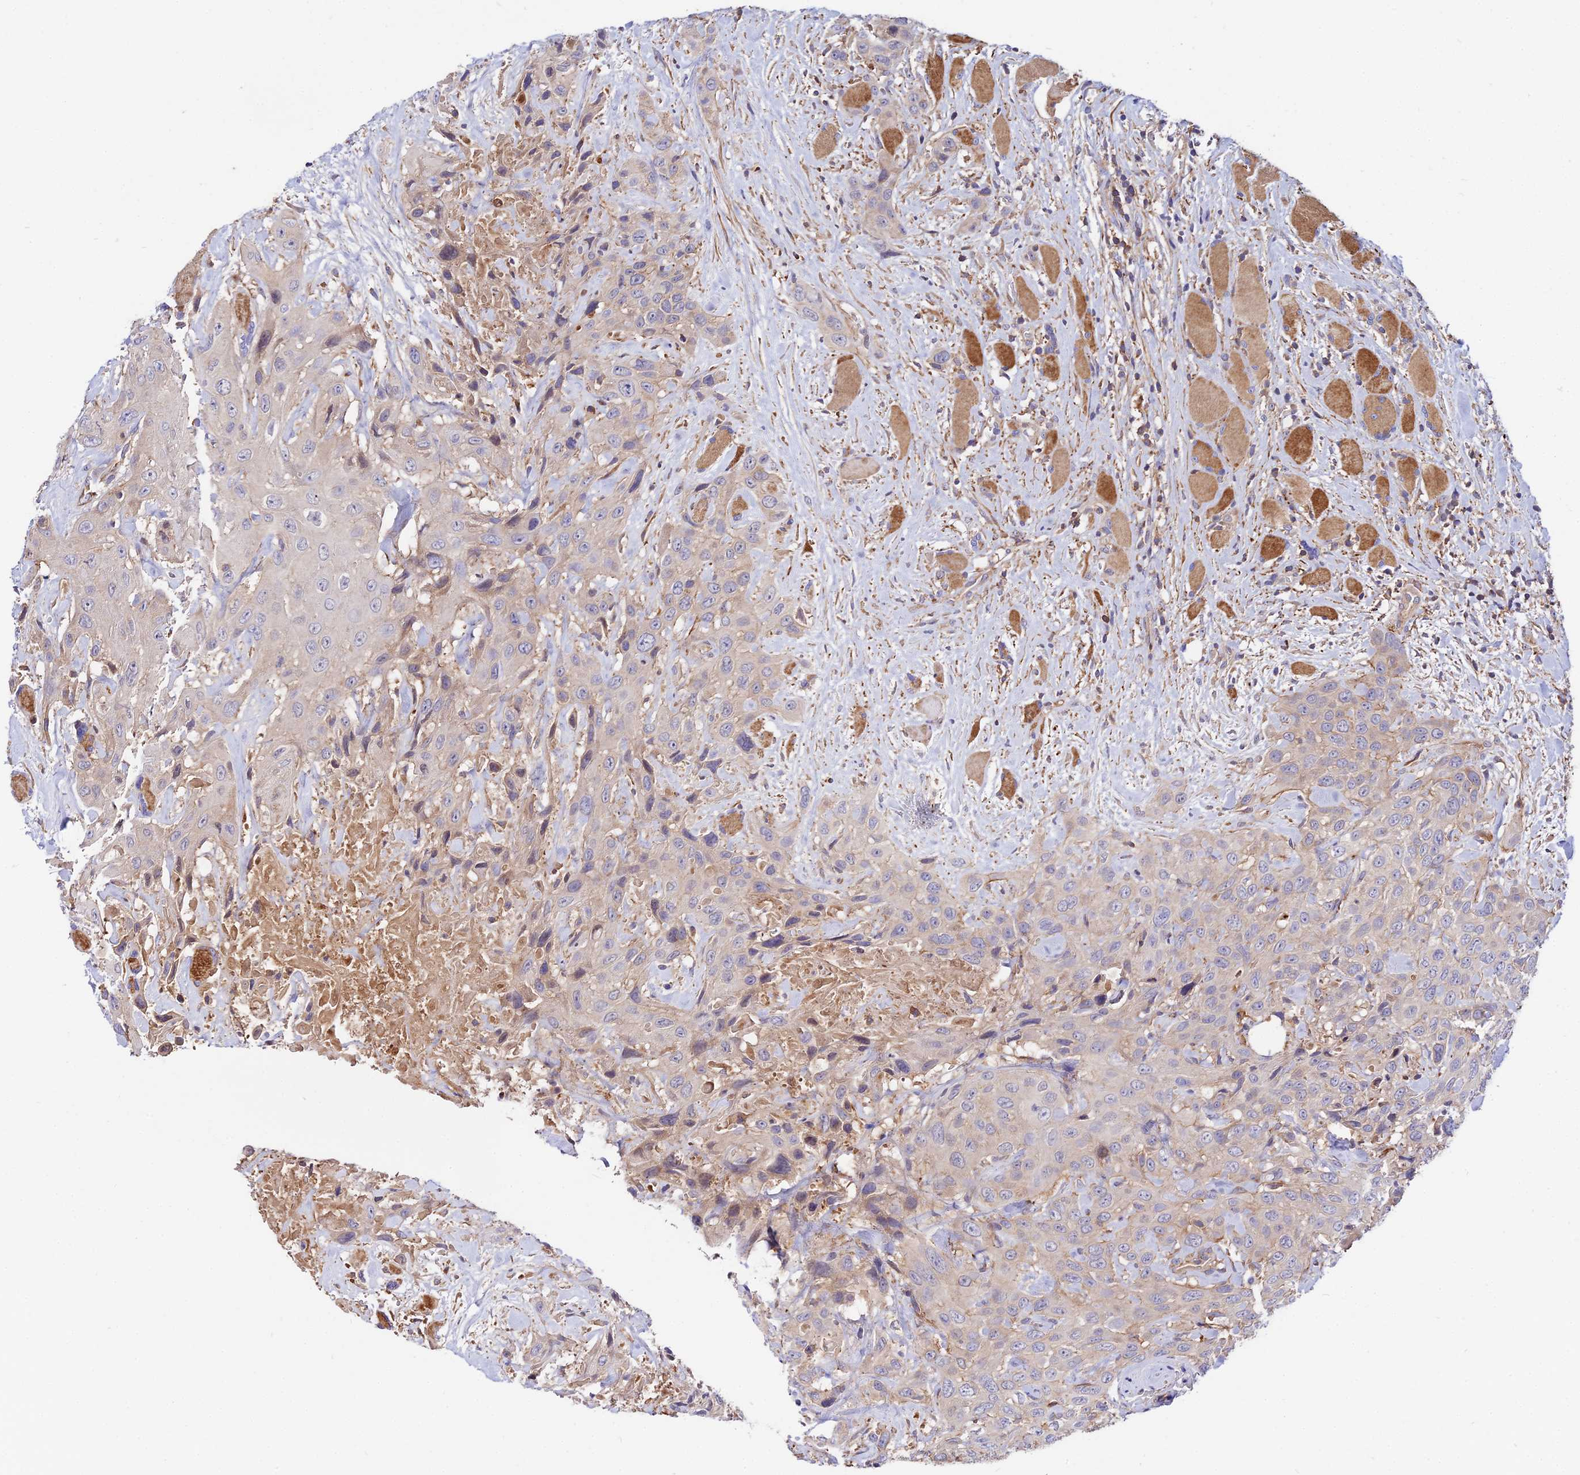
{"staining": {"intensity": "negative", "quantity": "none", "location": "none"}, "tissue": "head and neck cancer", "cell_type": "Tumor cells", "image_type": "cancer", "snomed": [{"axis": "morphology", "description": "Squamous cell carcinoma, NOS"}, {"axis": "topography", "description": "Head-Neck"}], "caption": "The image shows no significant positivity in tumor cells of head and neck squamous cell carcinoma. Nuclei are stained in blue.", "gene": "PYM1", "patient": {"sex": "male", "age": 81}}